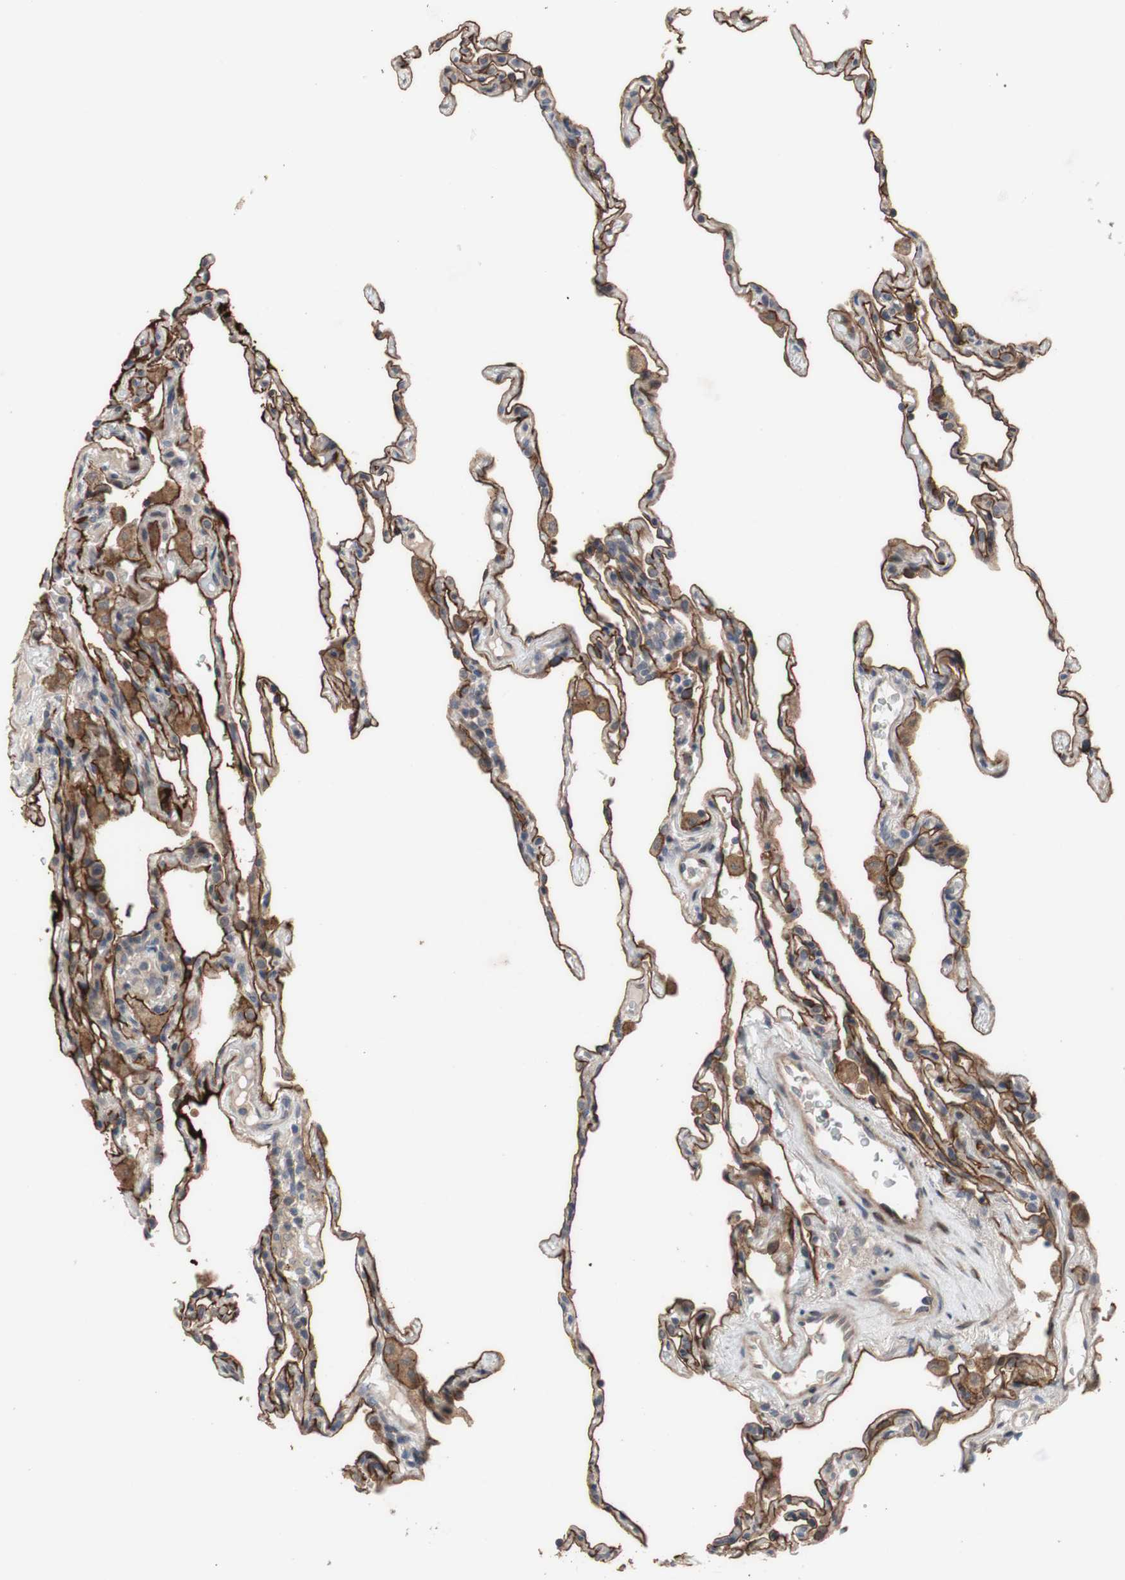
{"staining": {"intensity": "negative", "quantity": "none", "location": "none"}, "tissue": "lung", "cell_type": "Alveolar cells", "image_type": "normal", "snomed": [{"axis": "morphology", "description": "Normal tissue, NOS"}, {"axis": "topography", "description": "Lung"}], "caption": "This histopathology image is of unremarkable lung stained with immunohistochemistry (IHC) to label a protein in brown with the nuclei are counter-stained blue. There is no expression in alveolar cells. (IHC, brightfield microscopy, high magnification).", "gene": "OAZ1", "patient": {"sex": "male", "age": 59}}